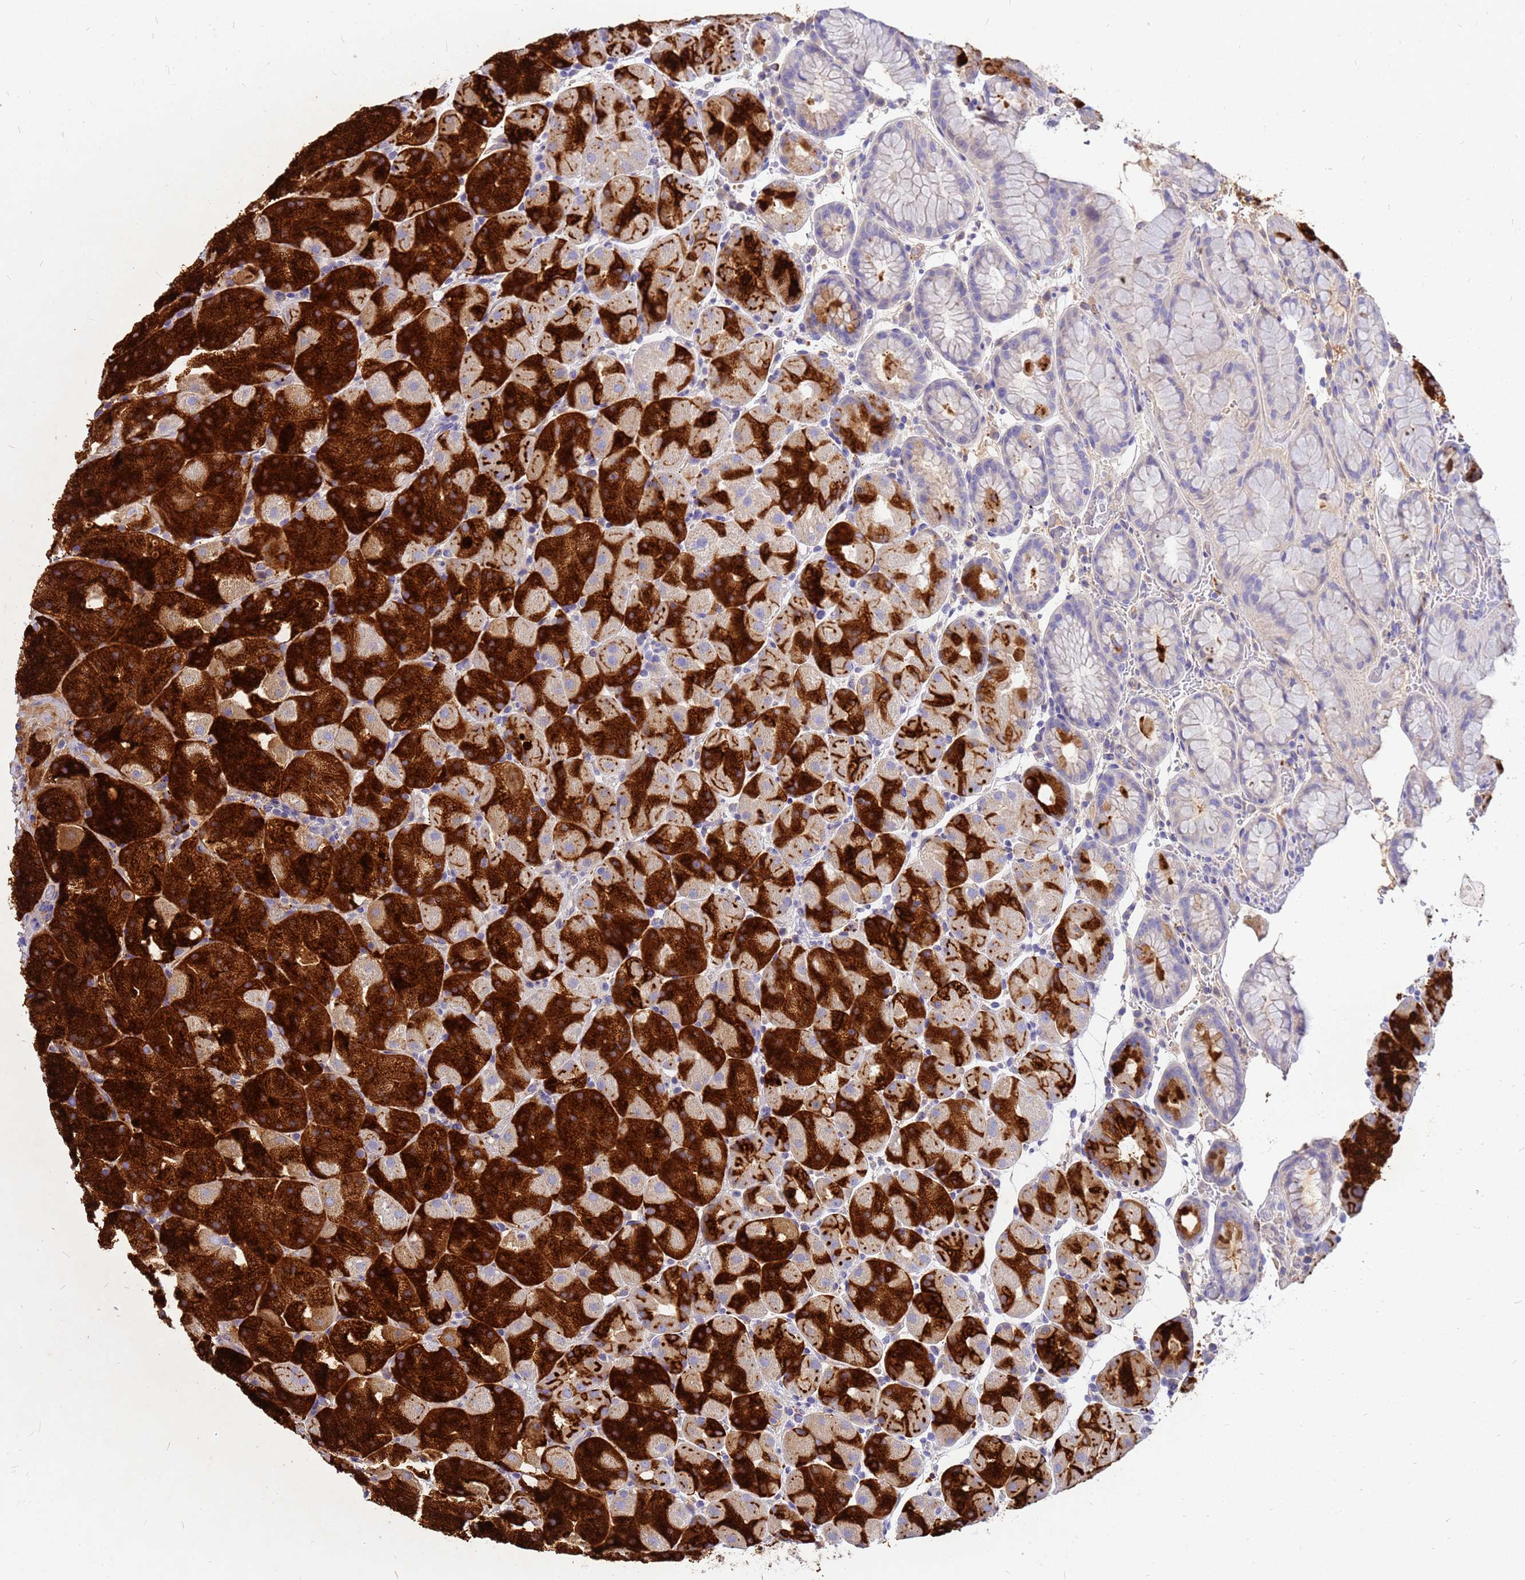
{"staining": {"intensity": "strong", "quantity": "25%-75%", "location": "cytoplasmic/membranous"}, "tissue": "stomach", "cell_type": "Glandular cells", "image_type": "normal", "snomed": [{"axis": "morphology", "description": "Normal tissue, NOS"}, {"axis": "topography", "description": "Stomach, upper"}, {"axis": "topography", "description": "Stomach, lower"}], "caption": "Brown immunohistochemical staining in unremarkable stomach displays strong cytoplasmic/membranous staining in approximately 25%-75% of glandular cells. The protein of interest is stained brown, and the nuclei are stained in blue (DAB (3,3'-diaminobenzidine) IHC with brightfield microscopy, high magnification).", "gene": "DPRX", "patient": {"sex": "male", "age": 67}}